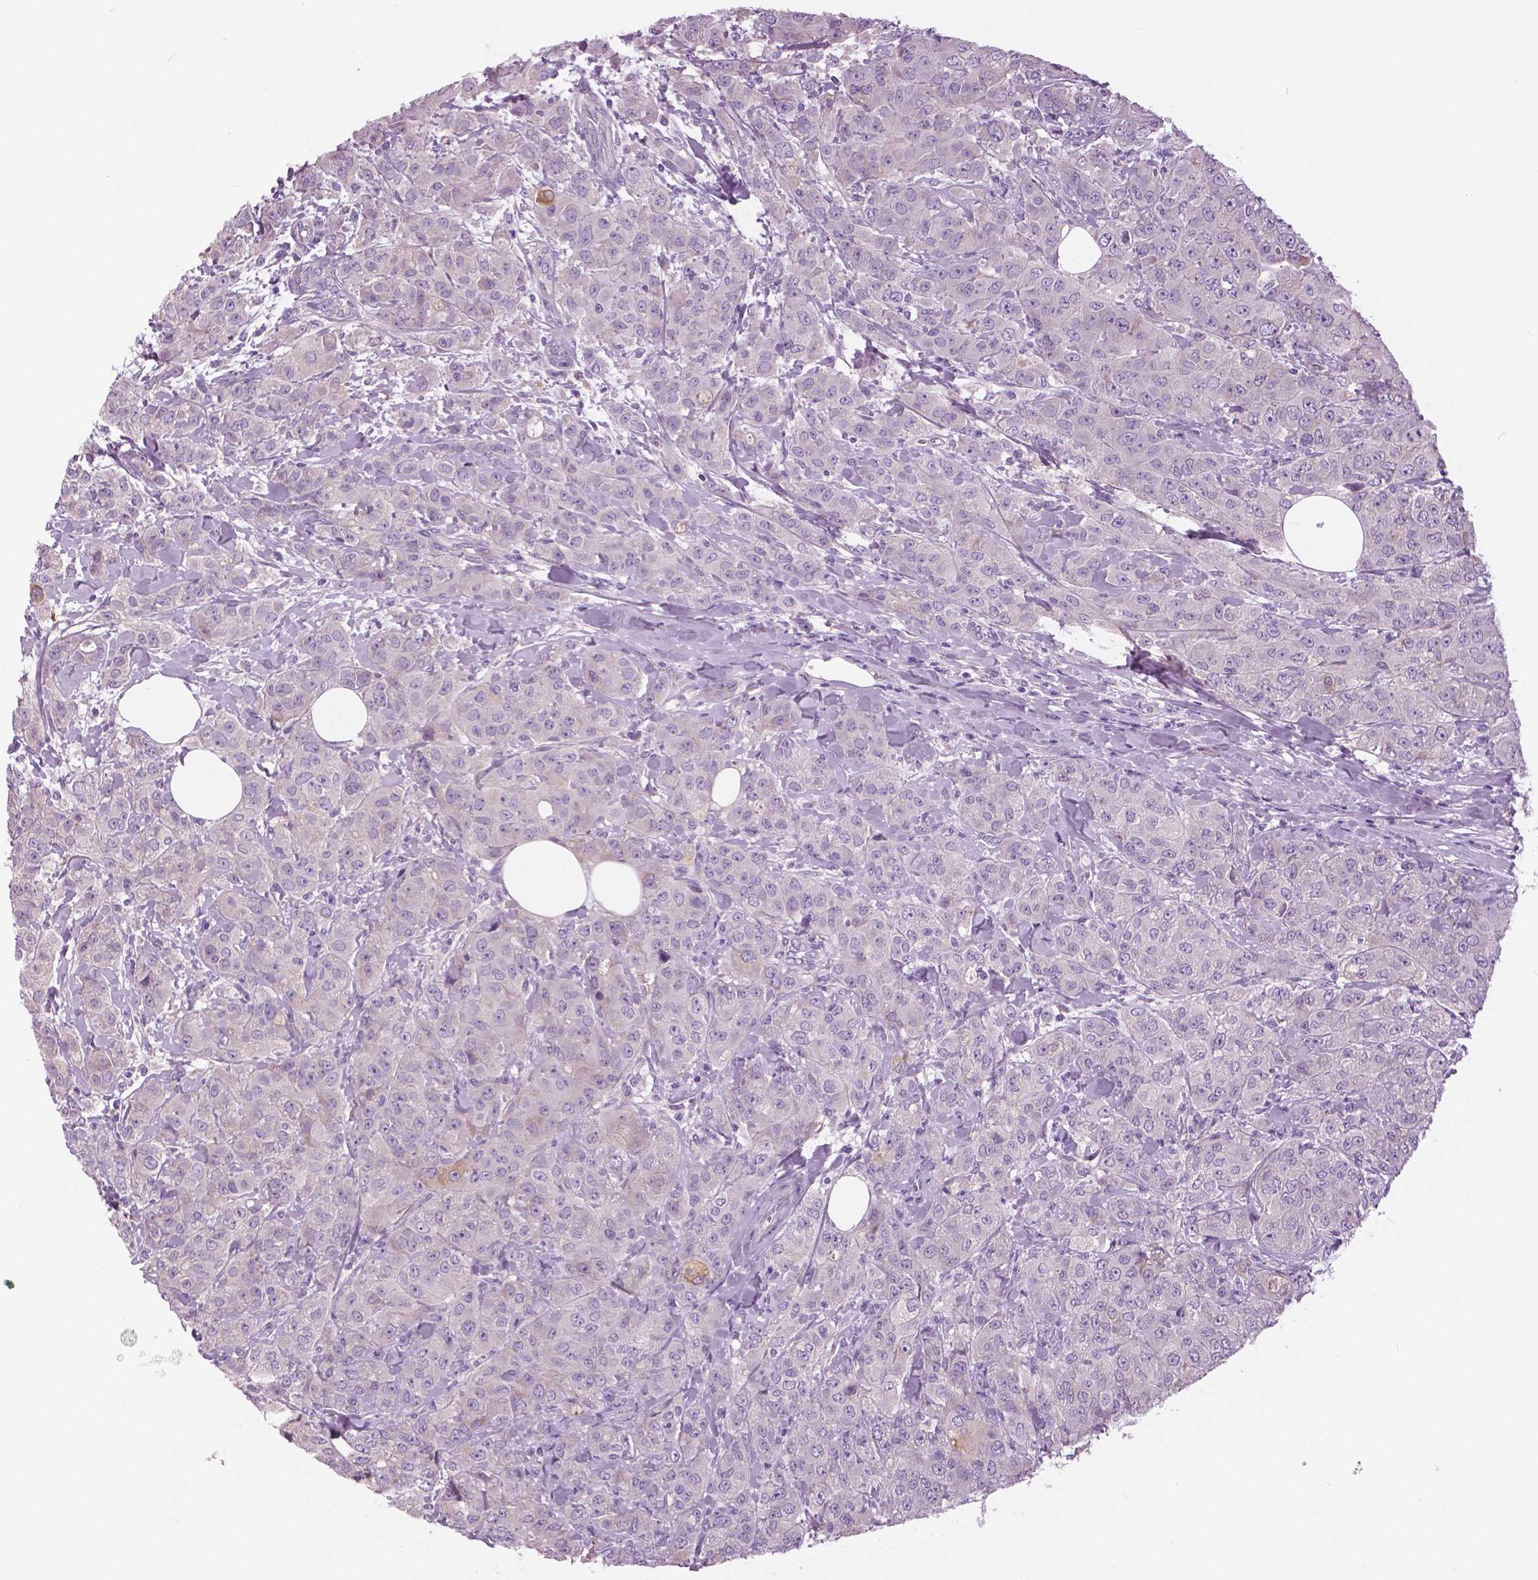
{"staining": {"intensity": "negative", "quantity": "none", "location": "none"}, "tissue": "breast cancer", "cell_type": "Tumor cells", "image_type": "cancer", "snomed": [{"axis": "morphology", "description": "Normal tissue, NOS"}, {"axis": "morphology", "description": "Duct carcinoma"}, {"axis": "topography", "description": "Breast"}], "caption": "DAB immunohistochemical staining of human invasive ductal carcinoma (breast) demonstrates no significant positivity in tumor cells. (DAB IHC with hematoxylin counter stain).", "gene": "SERPINI1", "patient": {"sex": "female", "age": 43}}